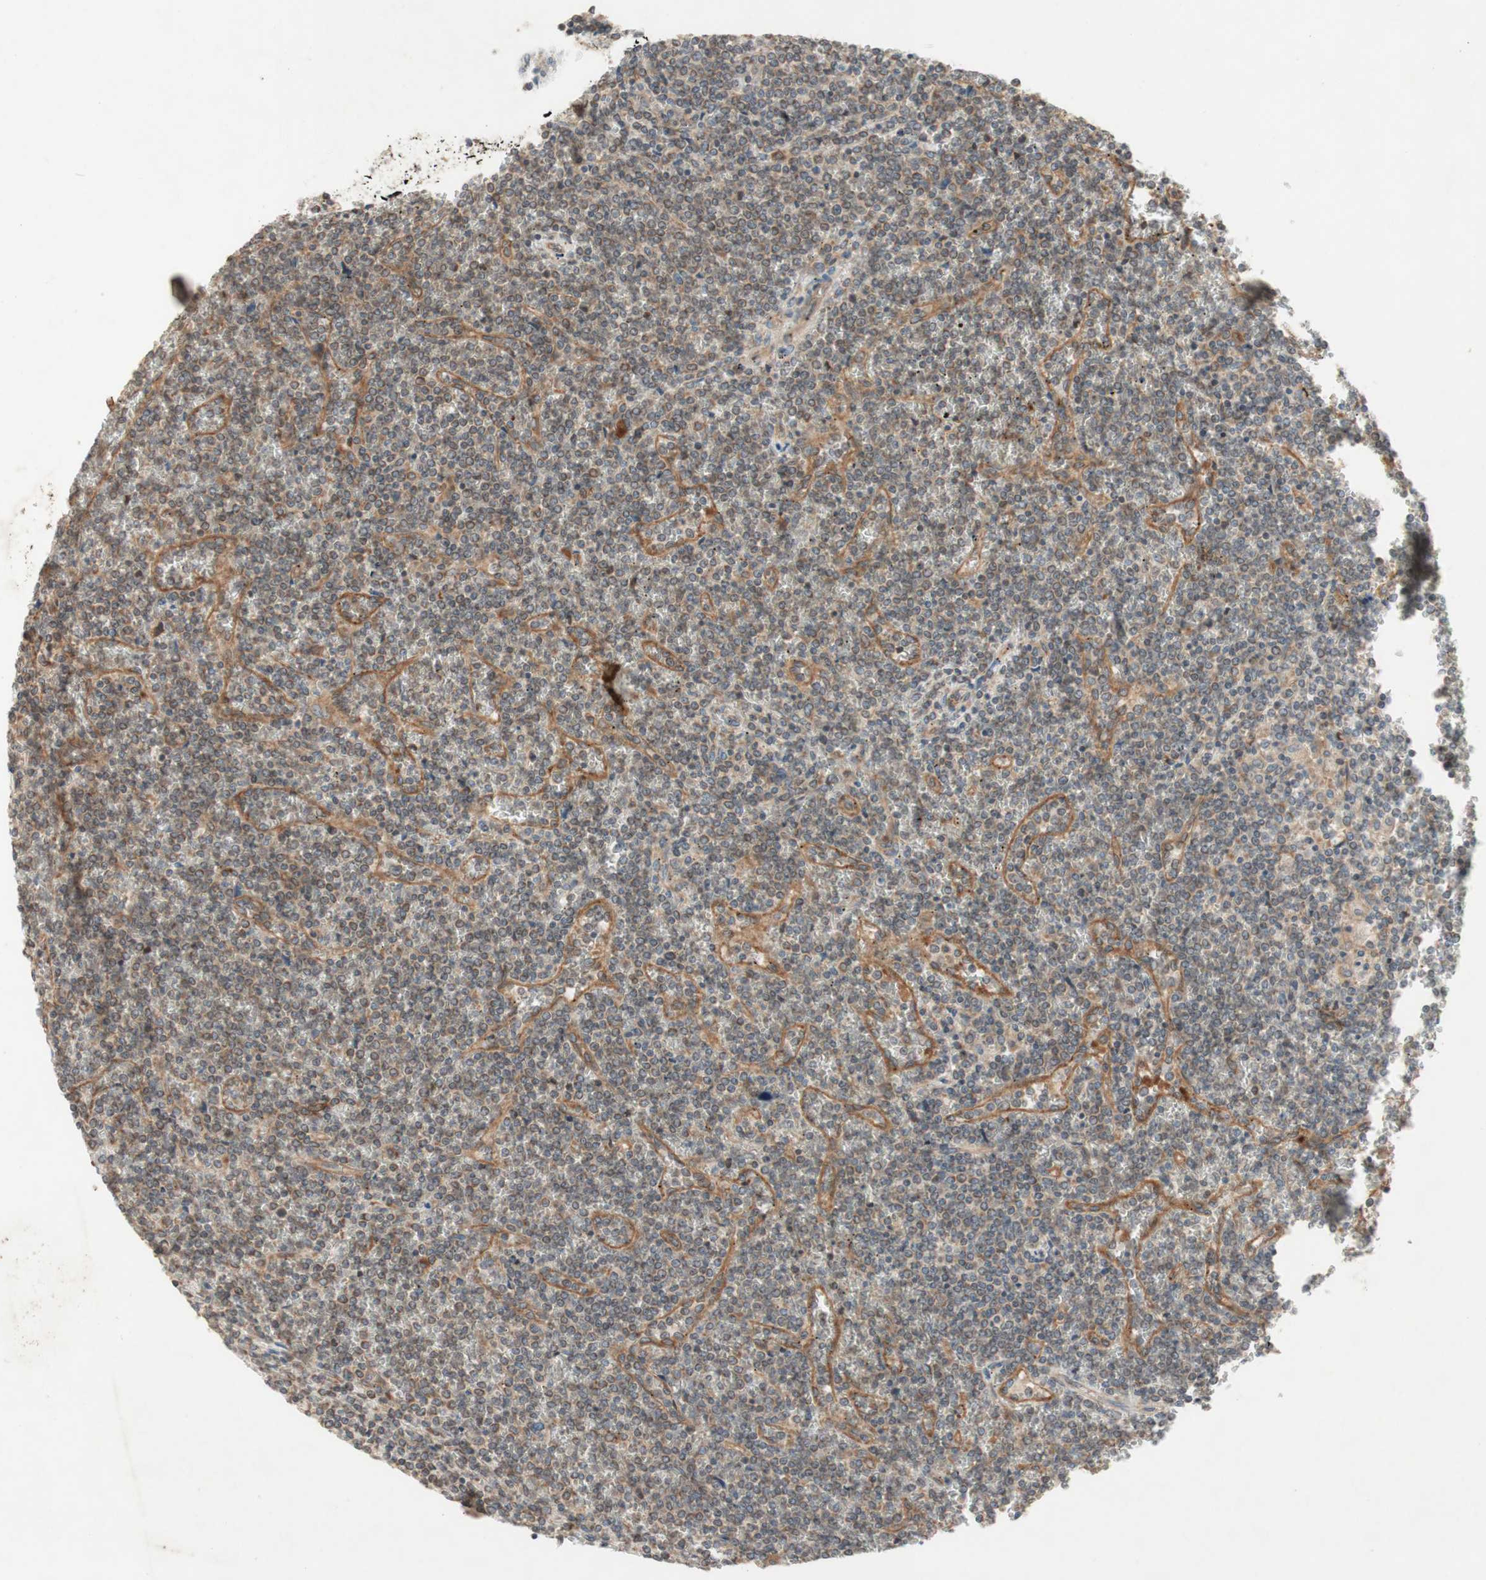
{"staining": {"intensity": "weak", "quantity": "25%-75%", "location": "cytoplasmic/membranous"}, "tissue": "lymphoma", "cell_type": "Tumor cells", "image_type": "cancer", "snomed": [{"axis": "morphology", "description": "Malignant lymphoma, non-Hodgkin's type, Low grade"}, {"axis": "topography", "description": "Spleen"}], "caption": "IHC histopathology image of malignant lymphoma, non-Hodgkin's type (low-grade) stained for a protein (brown), which reveals low levels of weak cytoplasmic/membranous positivity in about 25%-75% of tumor cells.", "gene": "SOCS2", "patient": {"sex": "female", "age": 19}}